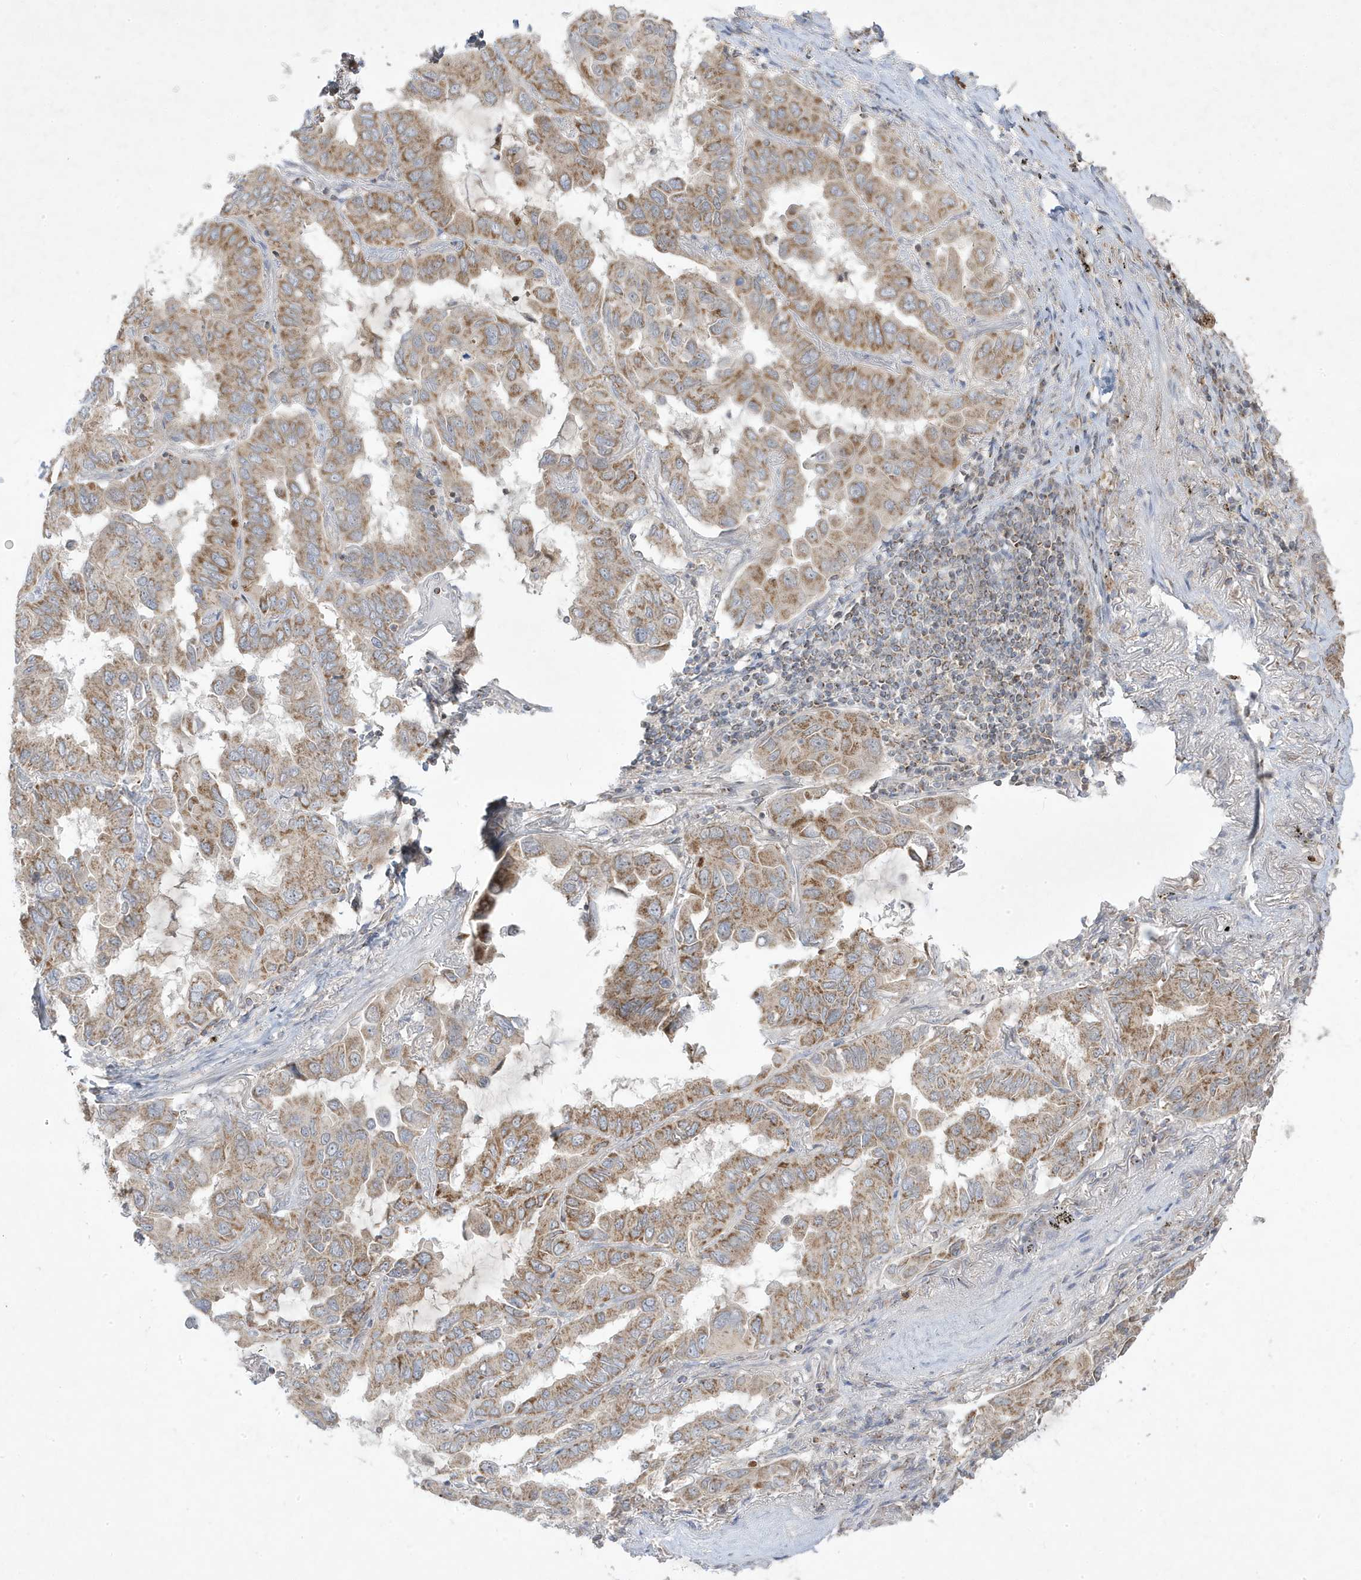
{"staining": {"intensity": "moderate", "quantity": ">75%", "location": "cytoplasmic/membranous"}, "tissue": "lung cancer", "cell_type": "Tumor cells", "image_type": "cancer", "snomed": [{"axis": "morphology", "description": "Adenocarcinoma, NOS"}, {"axis": "topography", "description": "Lung"}], "caption": "Moderate cytoplasmic/membranous protein staining is identified in about >75% of tumor cells in lung cancer (adenocarcinoma). The staining was performed using DAB, with brown indicating positive protein expression. Nuclei are stained blue with hematoxylin.", "gene": "ADAMTSL3", "patient": {"sex": "male", "age": 64}}